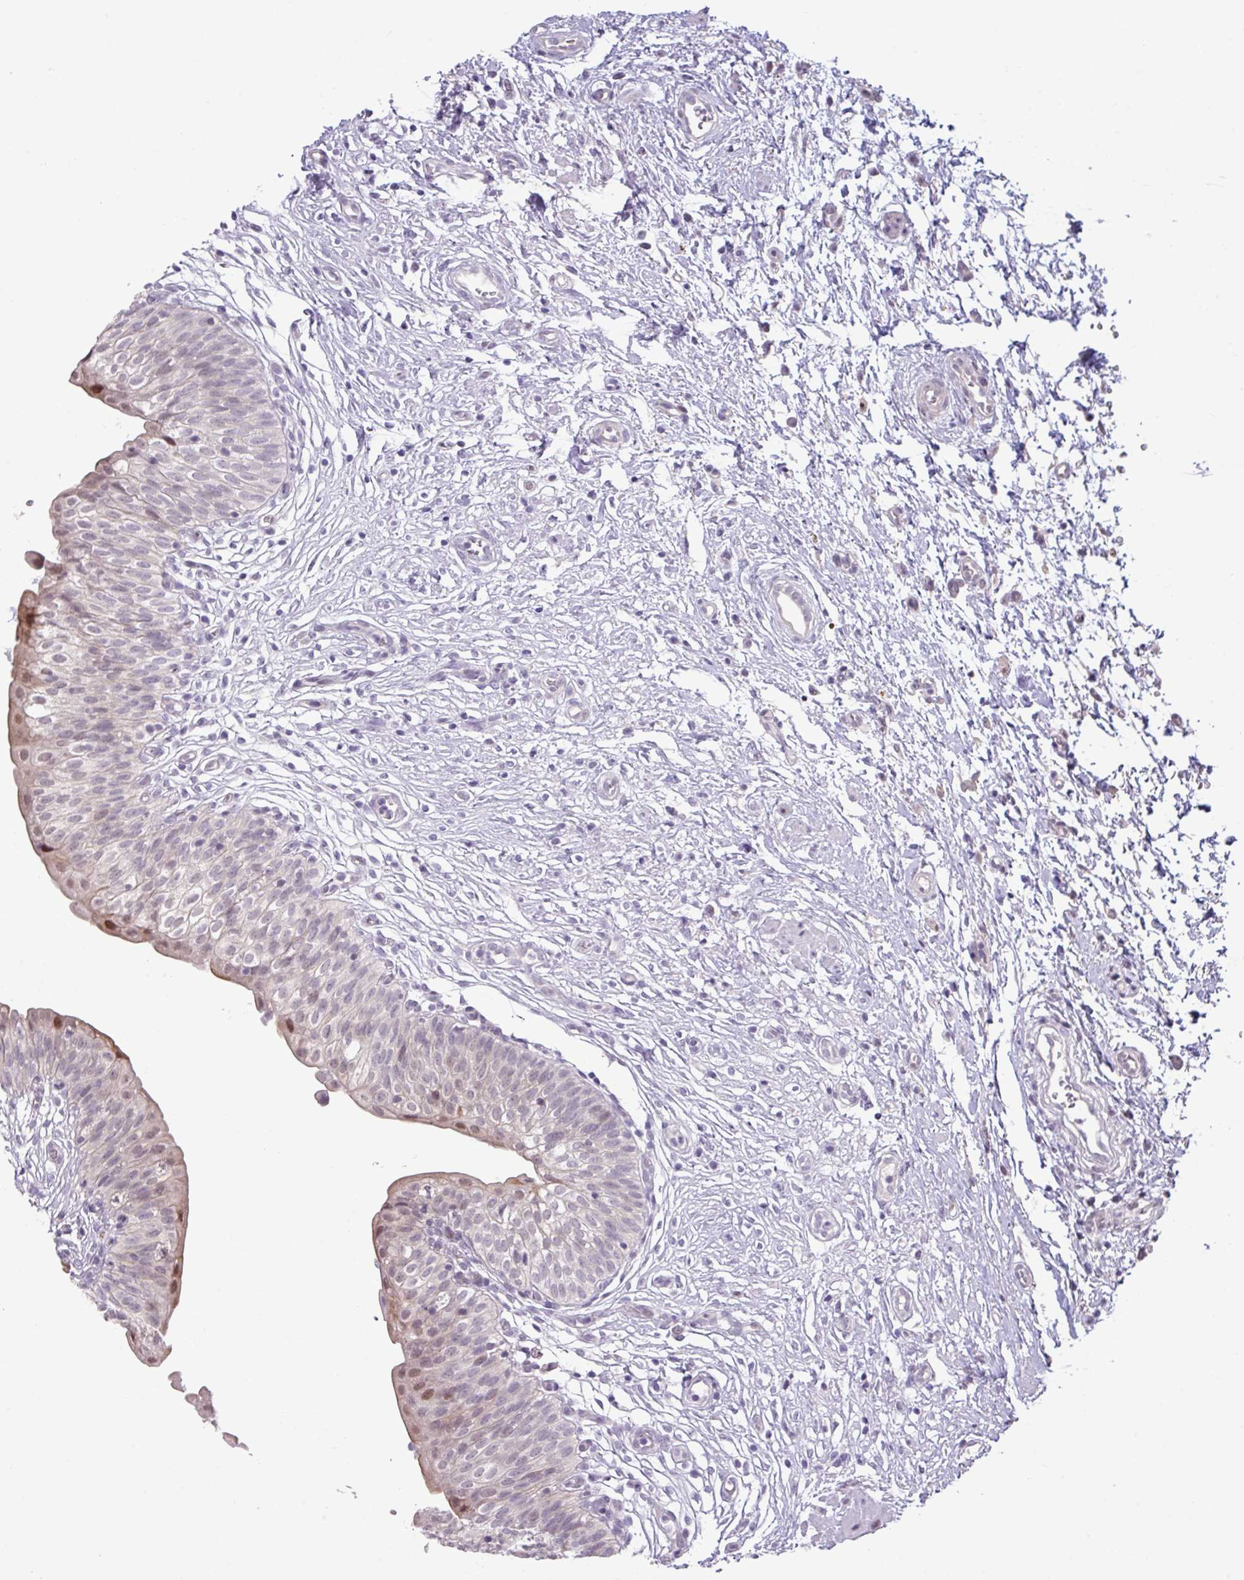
{"staining": {"intensity": "moderate", "quantity": "<25%", "location": "nuclear"}, "tissue": "urinary bladder", "cell_type": "Urothelial cells", "image_type": "normal", "snomed": [{"axis": "morphology", "description": "Normal tissue, NOS"}, {"axis": "topography", "description": "Urinary bladder"}], "caption": "Protein expression analysis of benign urinary bladder exhibits moderate nuclear positivity in about <25% of urothelial cells.", "gene": "ANKRD13B", "patient": {"sex": "male", "age": 55}}